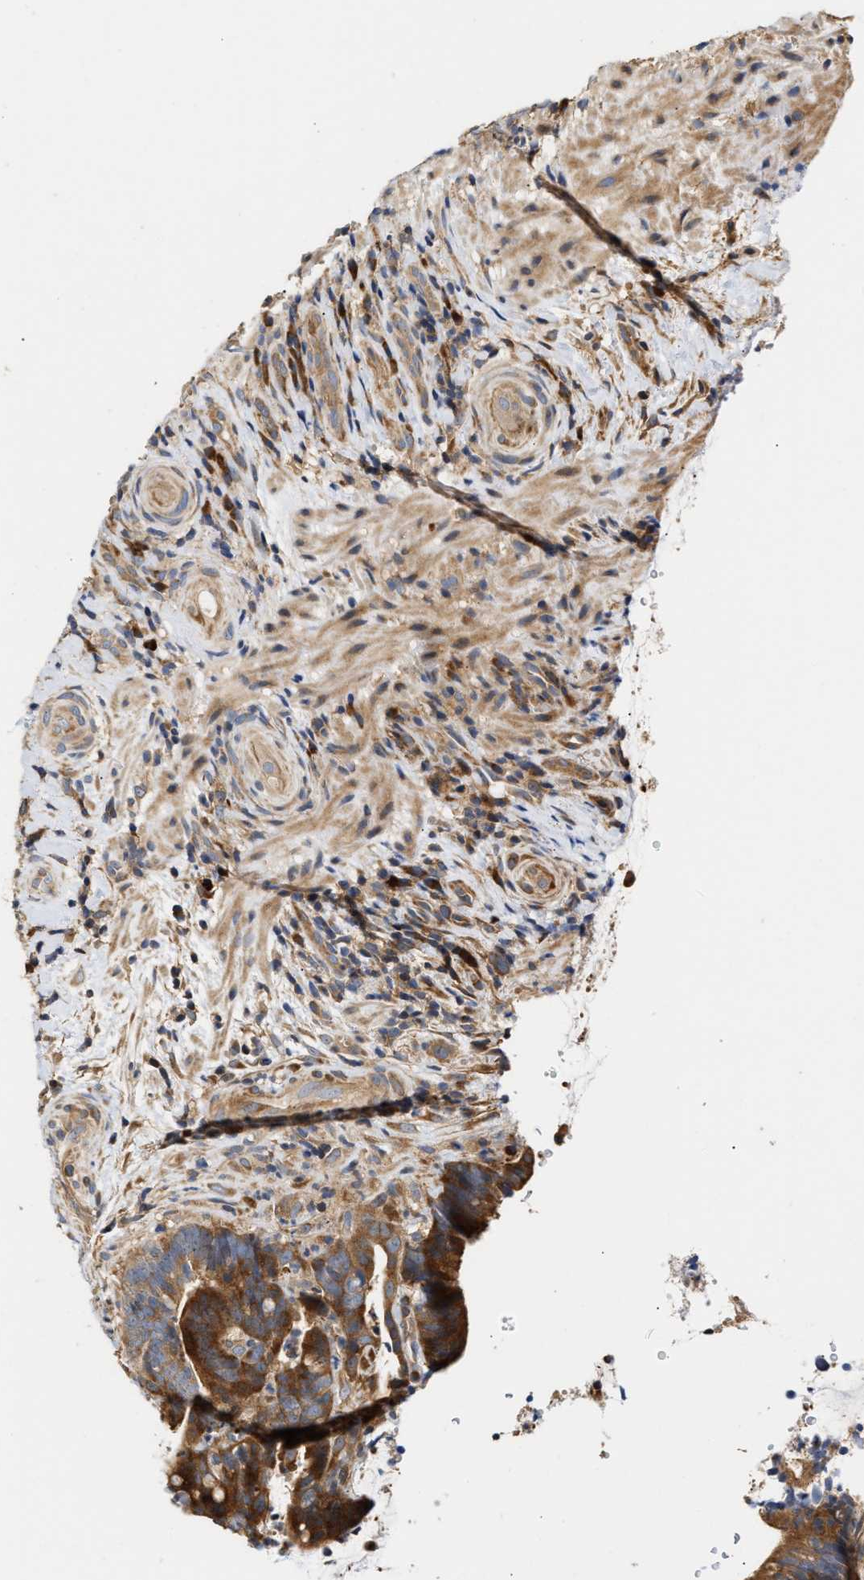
{"staining": {"intensity": "strong", "quantity": ">75%", "location": "cytoplasmic/membranous"}, "tissue": "colorectal cancer", "cell_type": "Tumor cells", "image_type": "cancer", "snomed": [{"axis": "morphology", "description": "Adenocarcinoma, NOS"}, {"axis": "topography", "description": "Colon"}], "caption": "Colorectal cancer (adenocarcinoma) stained for a protein (brown) displays strong cytoplasmic/membranous positive staining in approximately >75% of tumor cells.", "gene": "CLIP2", "patient": {"sex": "female", "age": 66}}